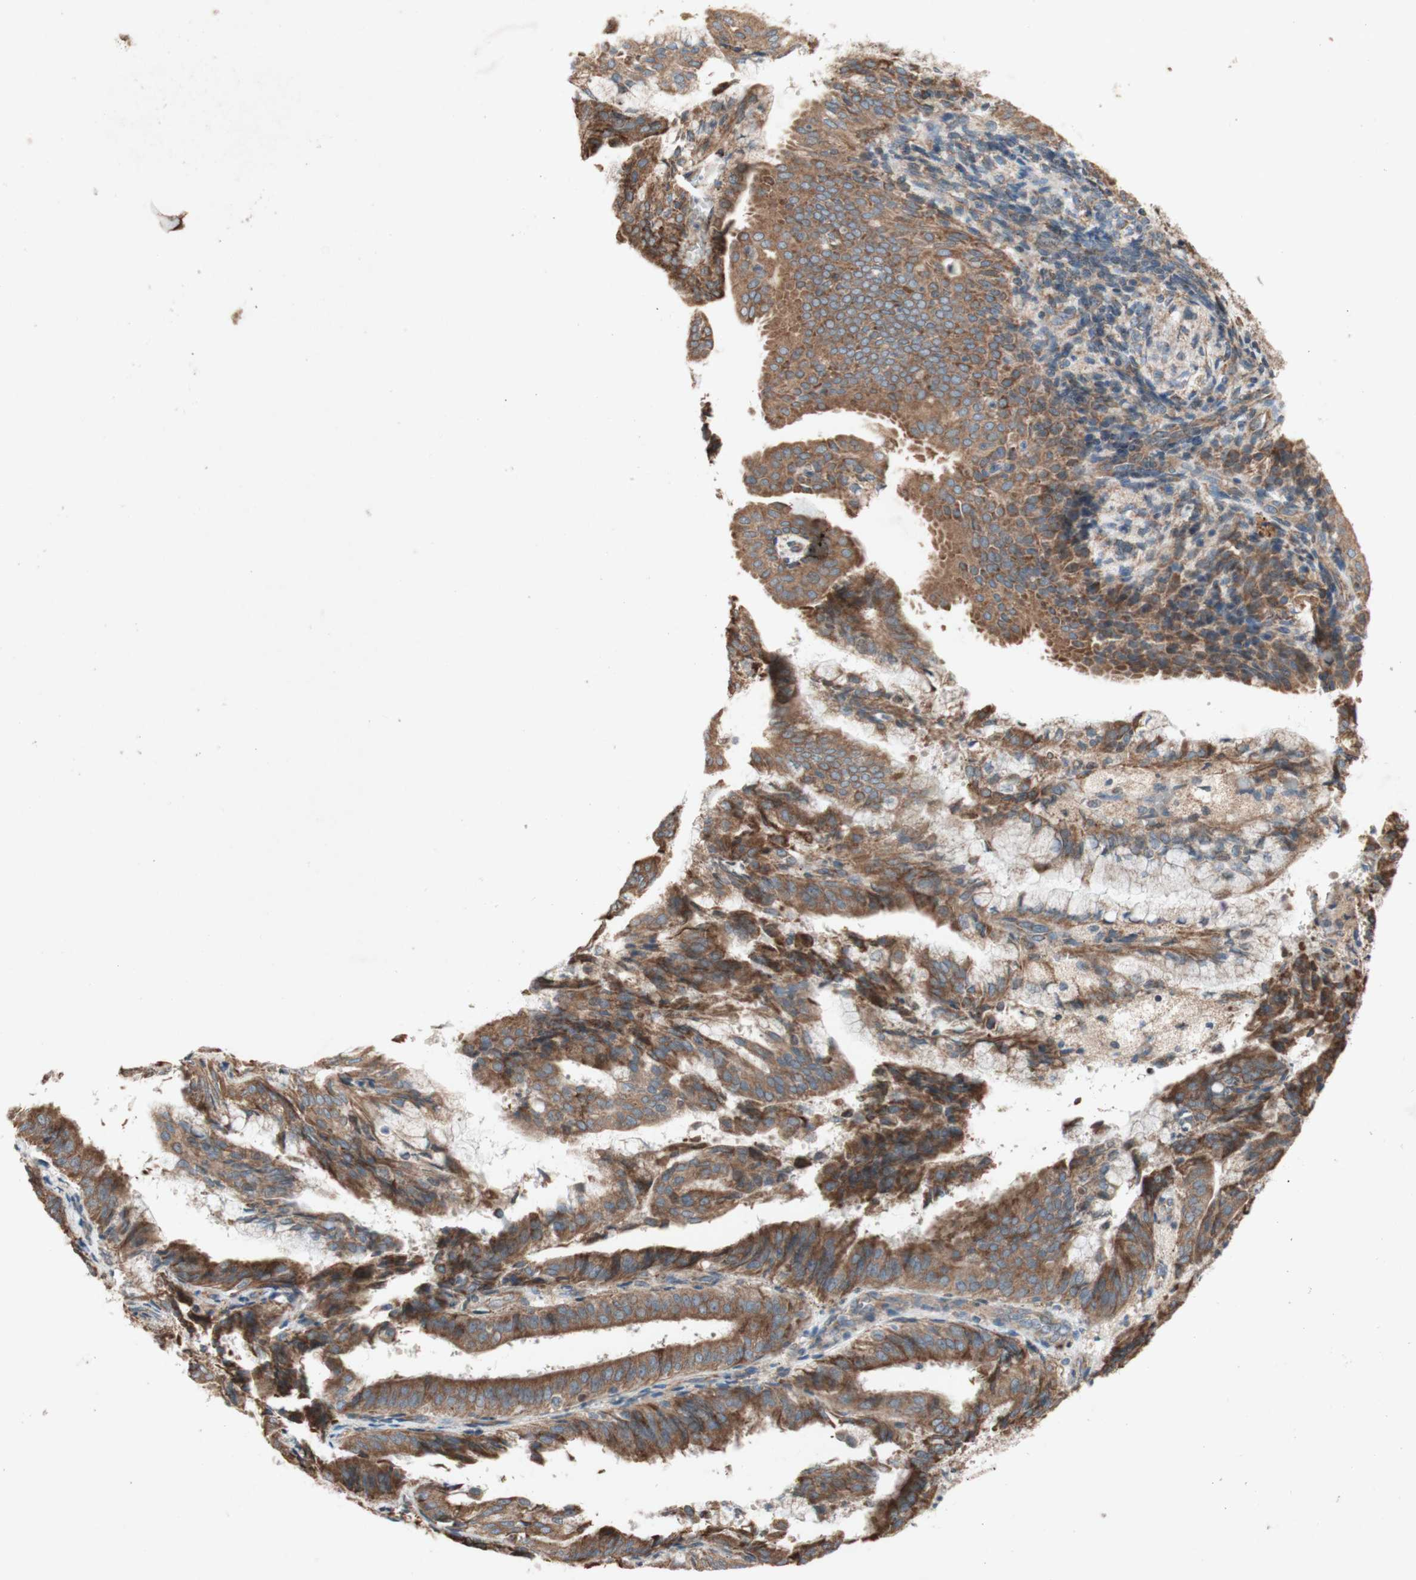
{"staining": {"intensity": "moderate", "quantity": ">75%", "location": "cytoplasmic/membranous"}, "tissue": "endometrial cancer", "cell_type": "Tumor cells", "image_type": "cancer", "snomed": [{"axis": "morphology", "description": "Adenocarcinoma, NOS"}, {"axis": "topography", "description": "Endometrium"}], "caption": "A medium amount of moderate cytoplasmic/membranous staining is present in about >75% of tumor cells in endometrial cancer (adenocarcinoma) tissue.", "gene": "SOCS2", "patient": {"sex": "female", "age": 63}}